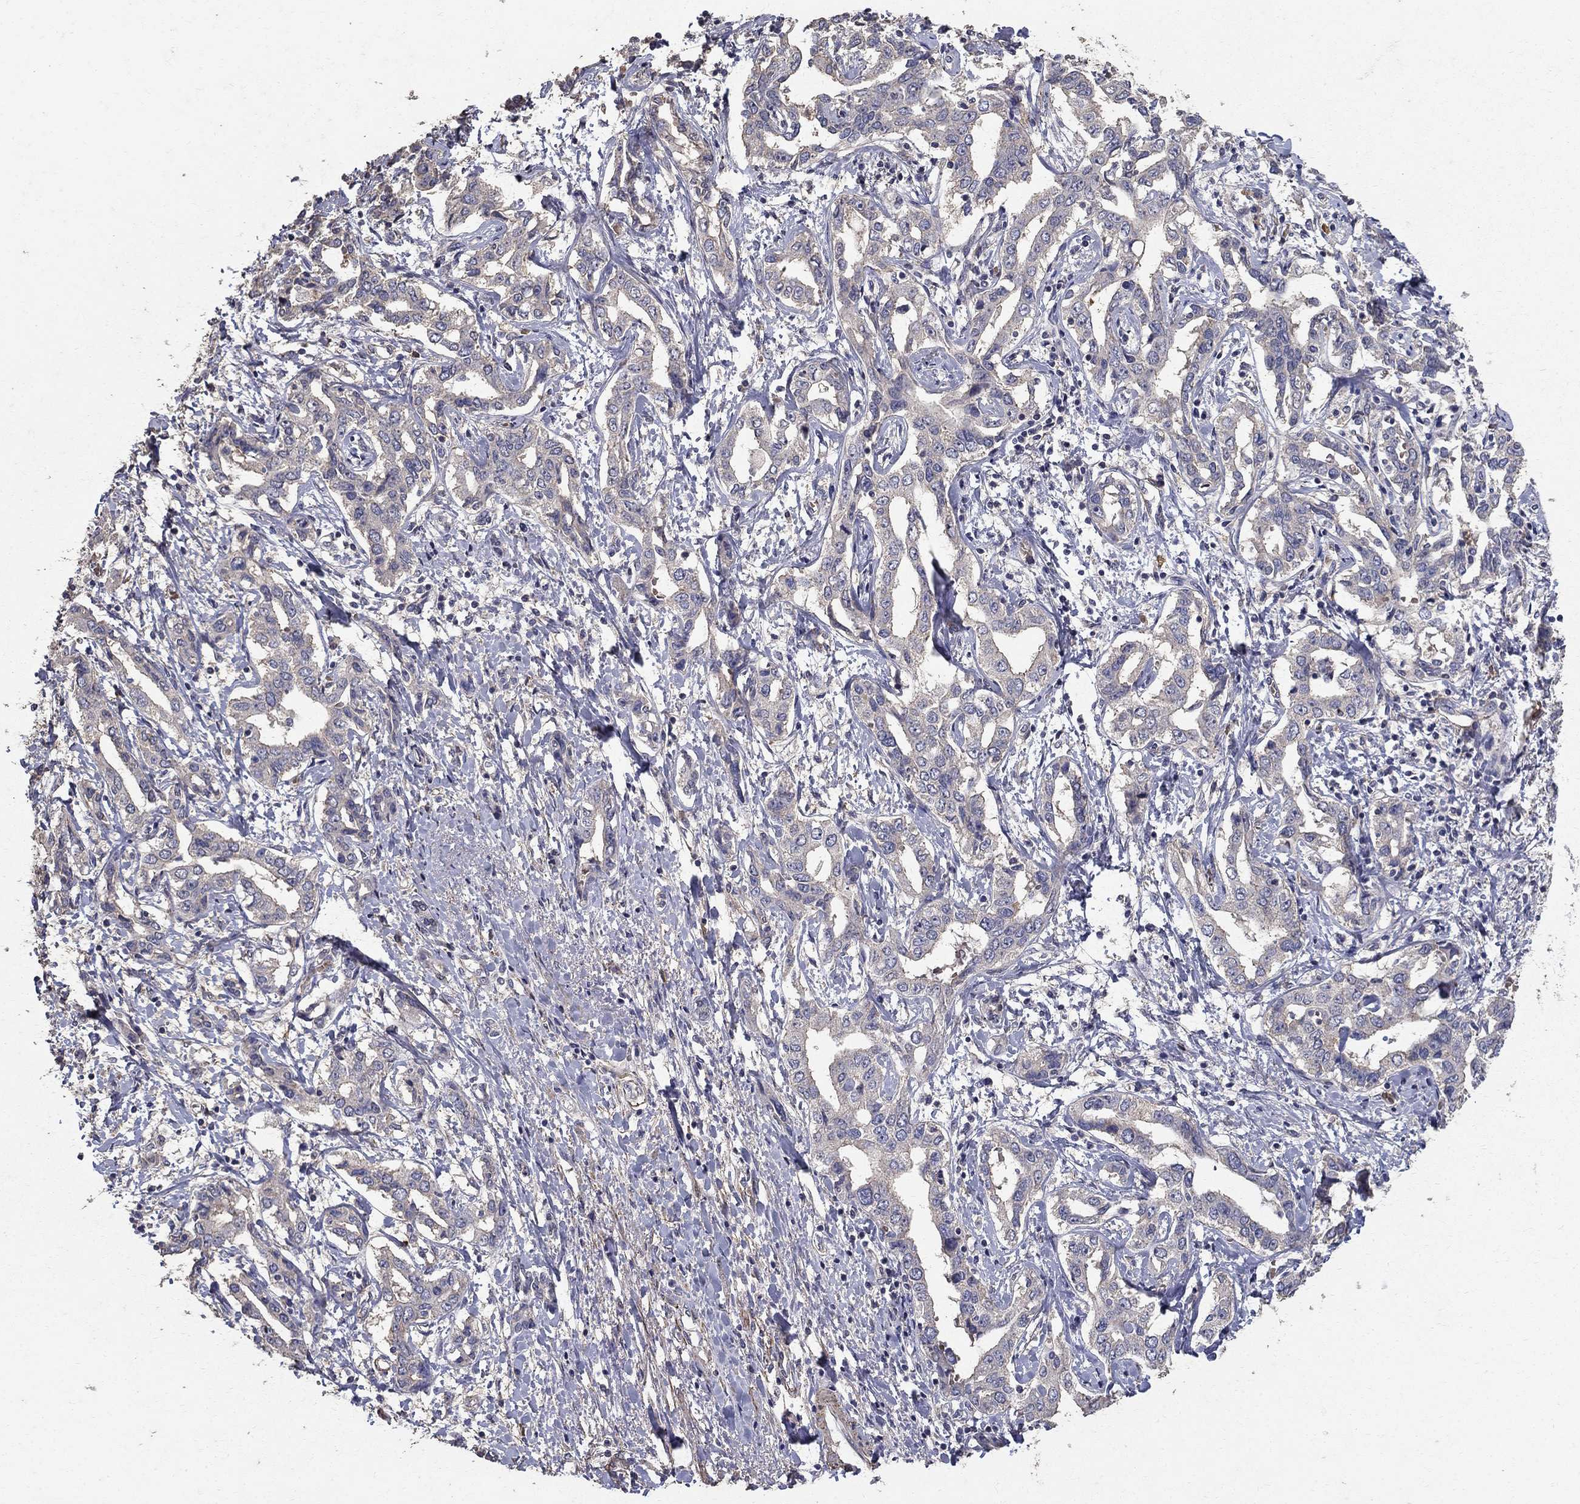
{"staining": {"intensity": "negative", "quantity": "none", "location": "none"}, "tissue": "liver cancer", "cell_type": "Tumor cells", "image_type": "cancer", "snomed": [{"axis": "morphology", "description": "Cholangiocarcinoma"}, {"axis": "topography", "description": "Liver"}], "caption": "There is no significant expression in tumor cells of liver cancer (cholangiocarcinoma). (Immunohistochemistry, brightfield microscopy, high magnification).", "gene": "MPP2", "patient": {"sex": "male", "age": 59}}